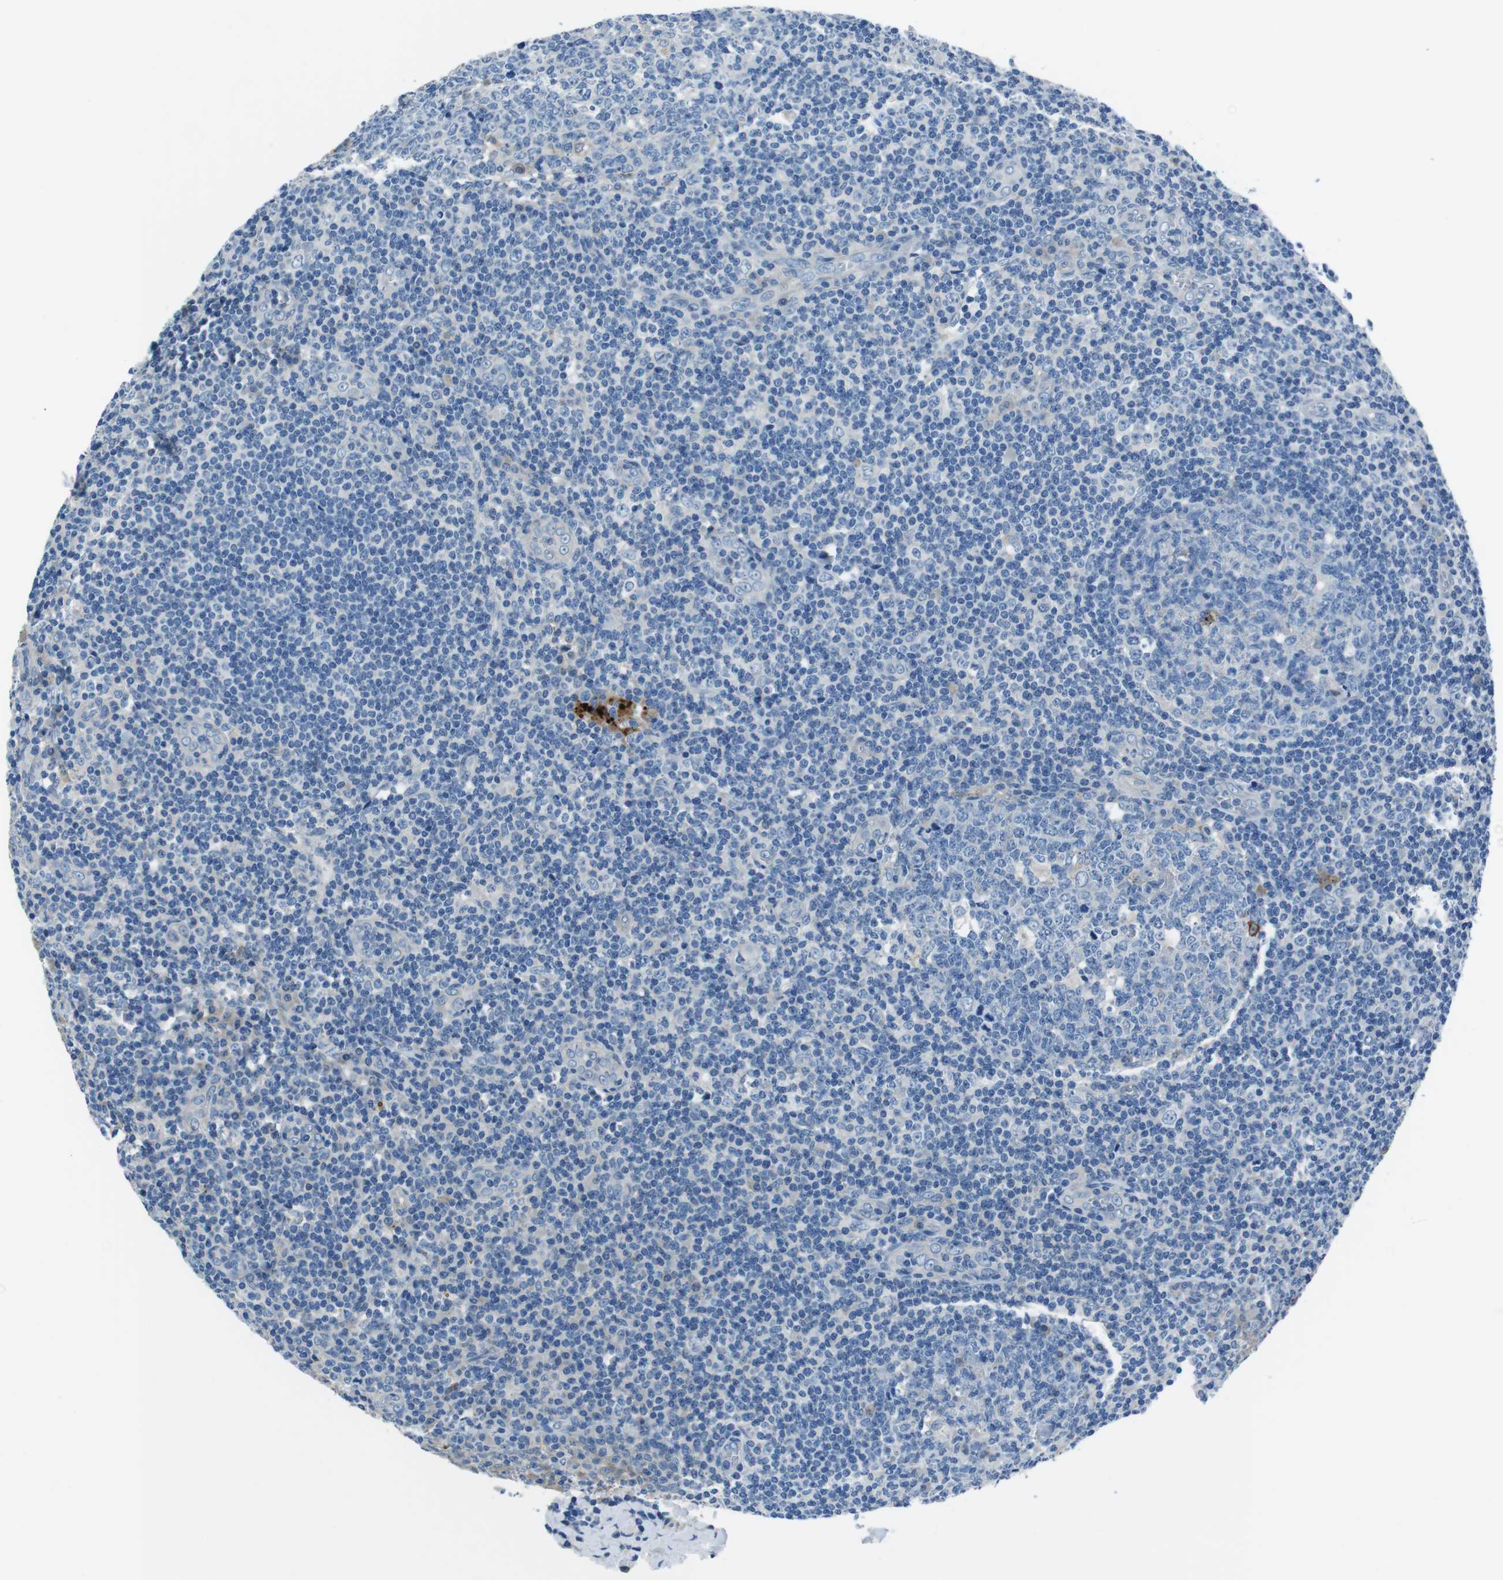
{"staining": {"intensity": "negative", "quantity": "none", "location": "none"}, "tissue": "tonsil", "cell_type": "Germinal center cells", "image_type": "normal", "snomed": [{"axis": "morphology", "description": "Normal tissue, NOS"}, {"axis": "topography", "description": "Tonsil"}], "caption": "Human tonsil stained for a protein using immunohistochemistry (IHC) displays no positivity in germinal center cells.", "gene": "TULP3", "patient": {"sex": "male", "age": 31}}